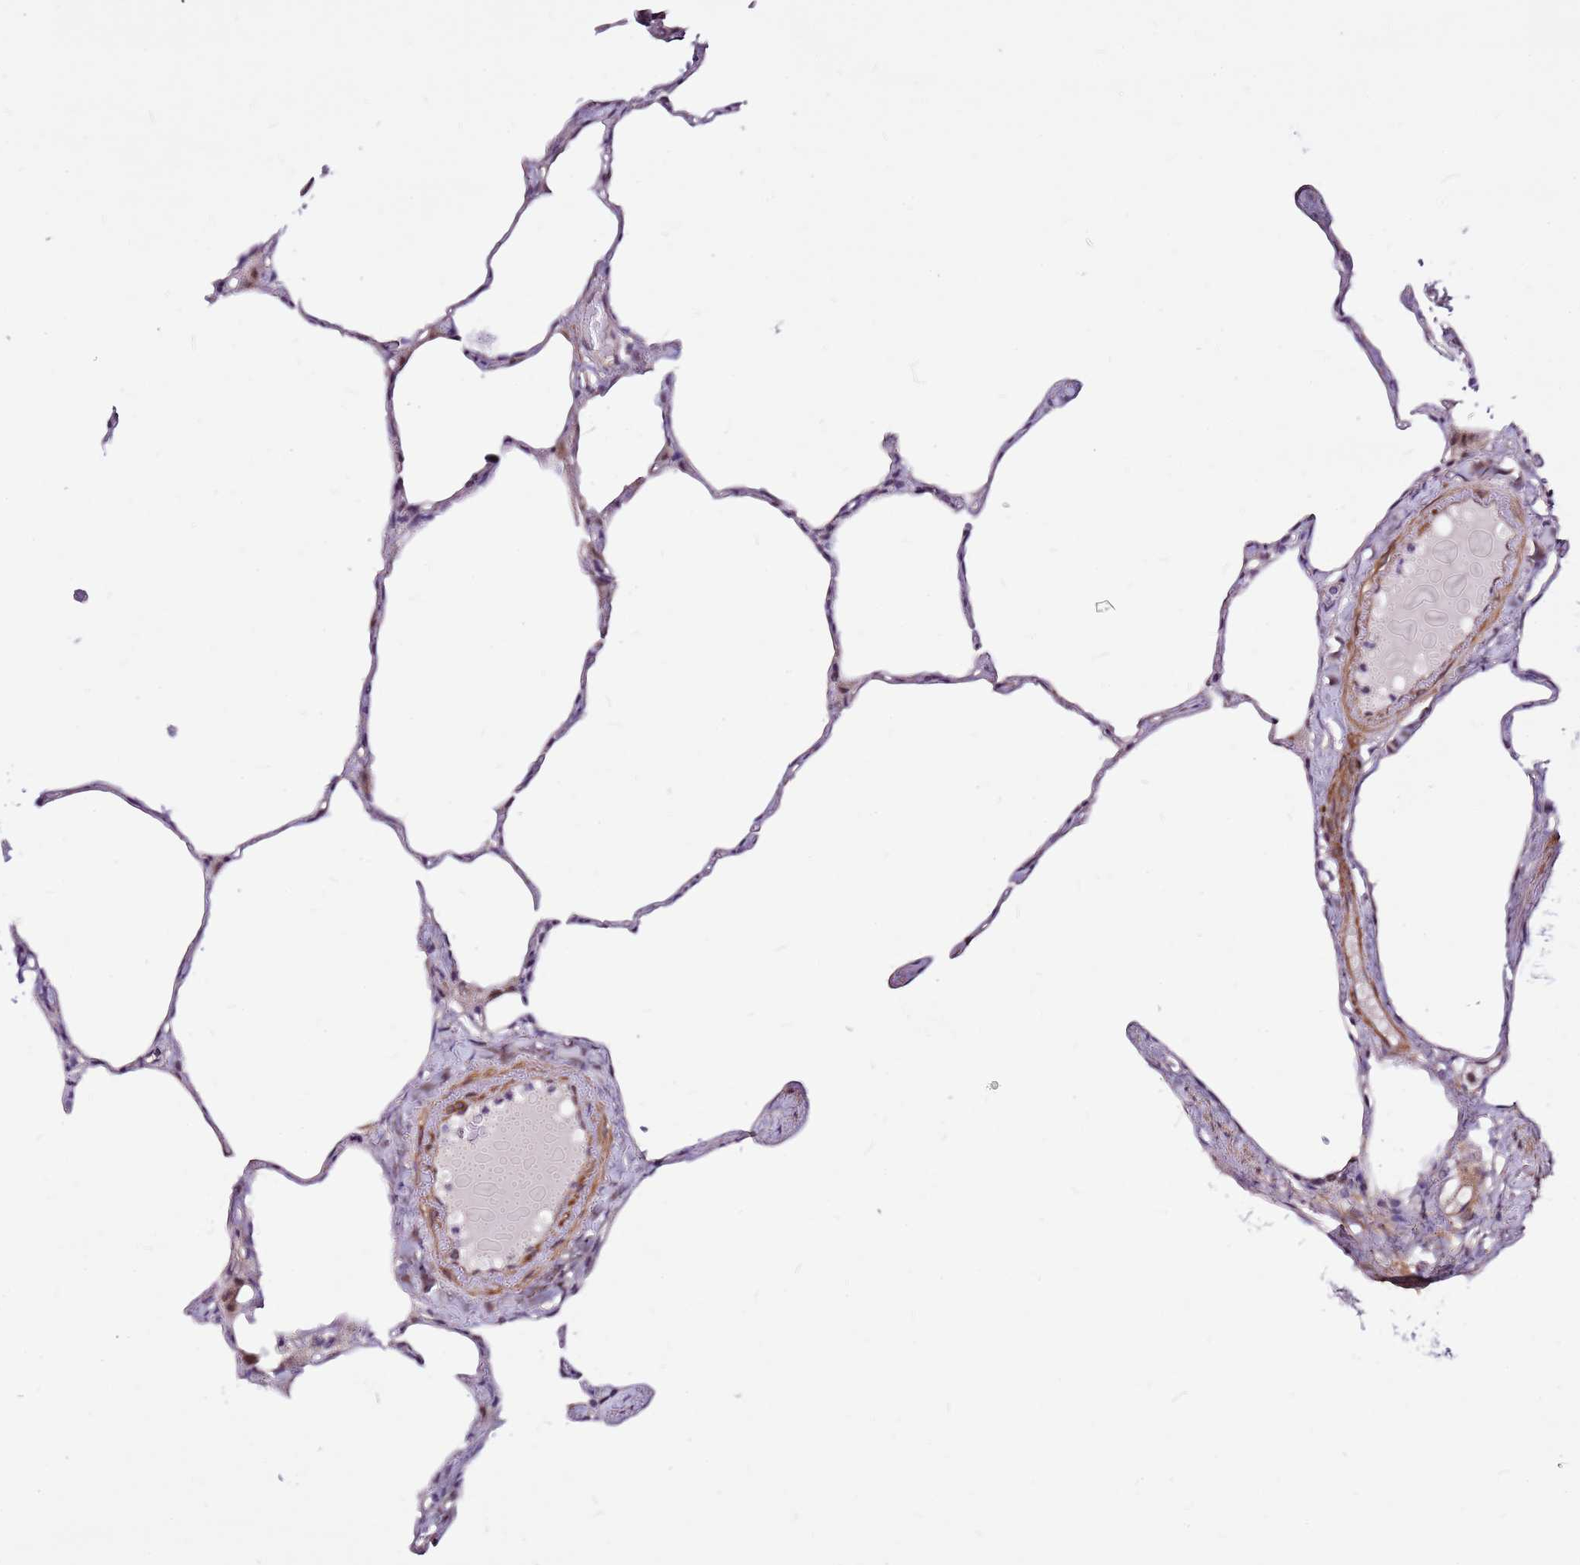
{"staining": {"intensity": "negative", "quantity": "none", "location": "none"}, "tissue": "lung", "cell_type": "Alveolar cells", "image_type": "normal", "snomed": [{"axis": "morphology", "description": "Normal tissue, NOS"}, {"axis": "topography", "description": "Lung"}], "caption": "Normal lung was stained to show a protein in brown. There is no significant staining in alveolar cells.", "gene": "POLE3", "patient": {"sex": "male", "age": 65}}